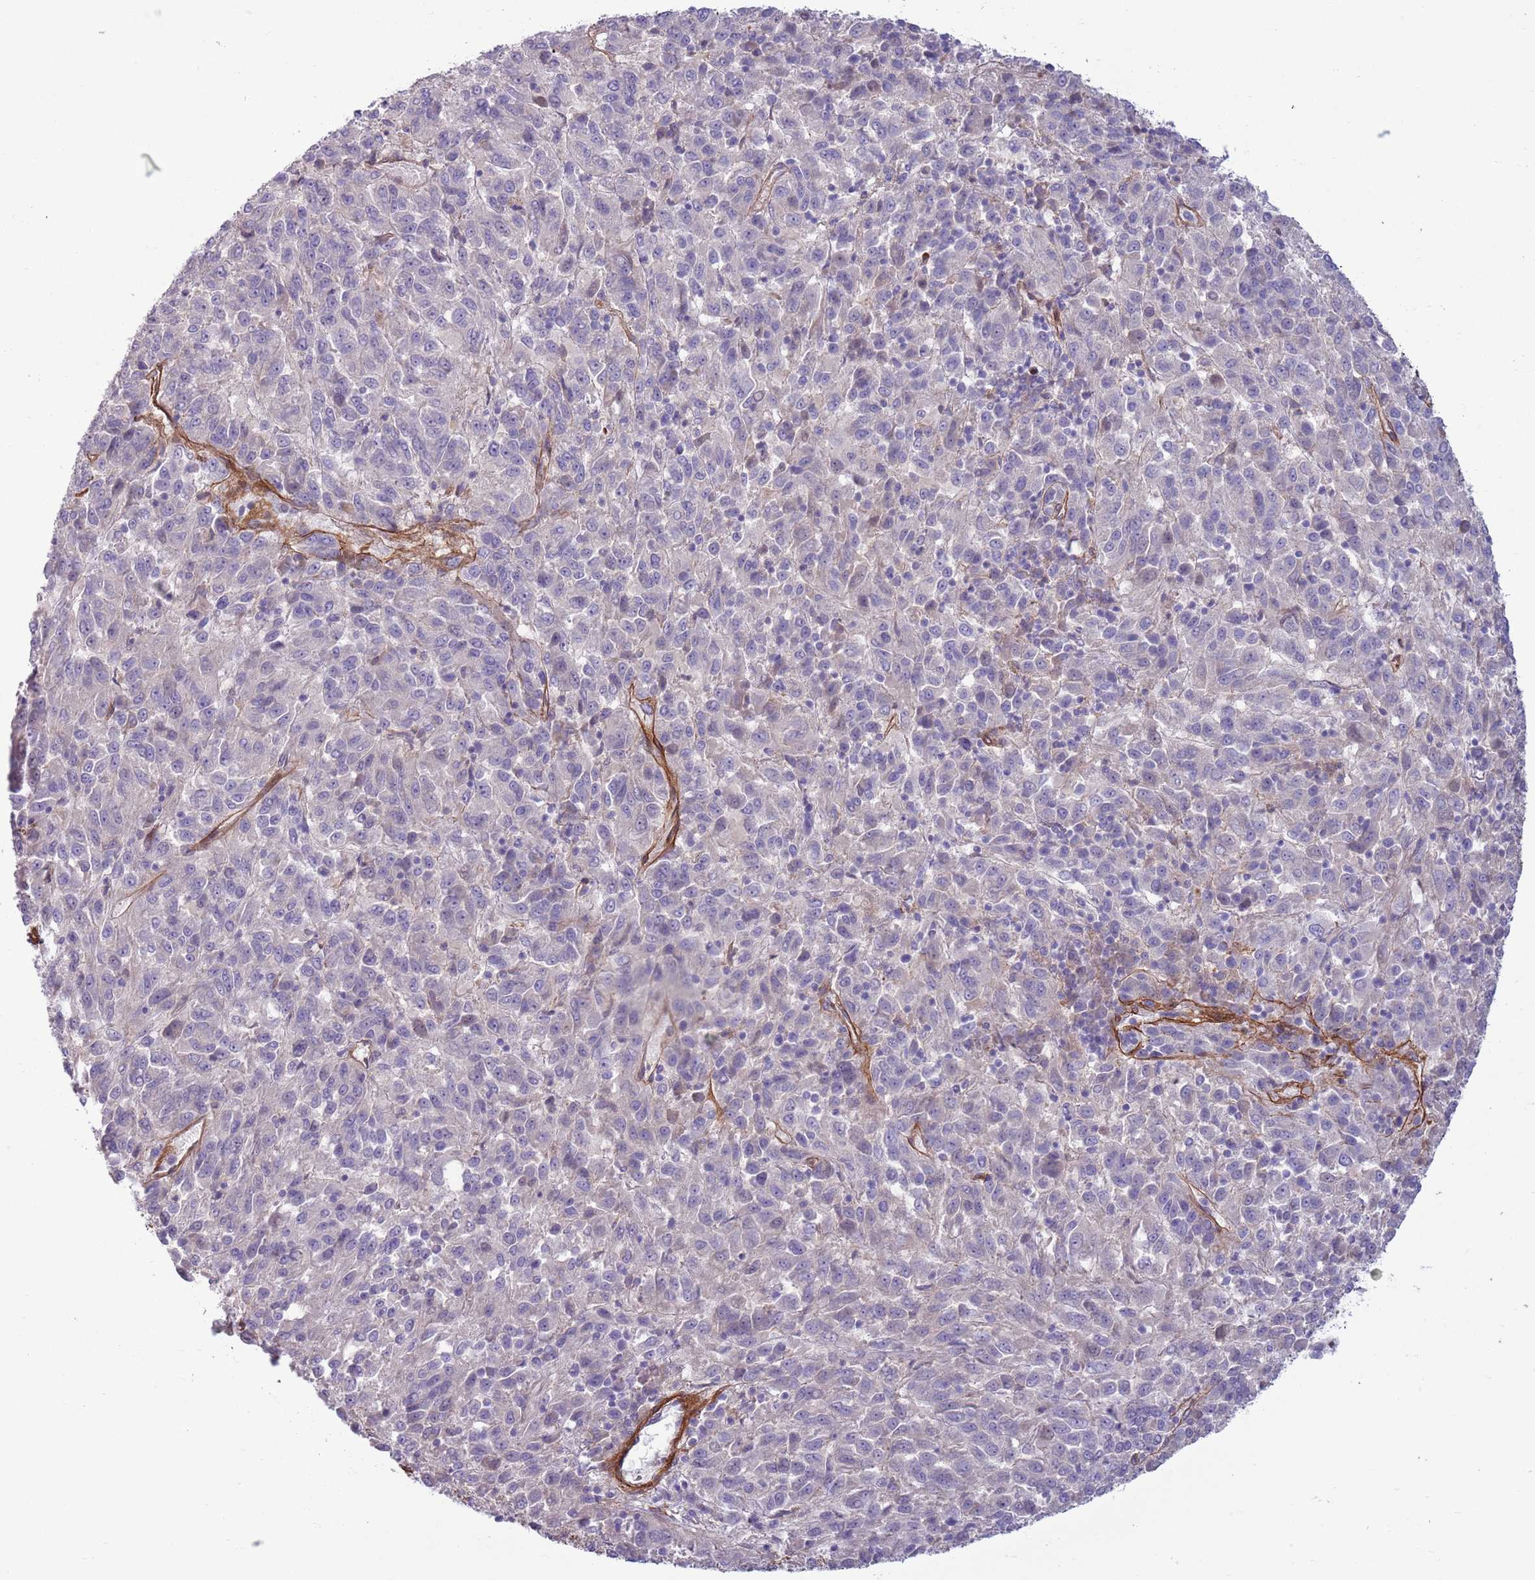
{"staining": {"intensity": "negative", "quantity": "none", "location": "none"}, "tissue": "melanoma", "cell_type": "Tumor cells", "image_type": "cancer", "snomed": [{"axis": "morphology", "description": "Malignant melanoma, Metastatic site"}, {"axis": "topography", "description": "Lung"}], "caption": "Tumor cells show no significant protein expression in malignant melanoma (metastatic site). The staining was performed using DAB to visualize the protein expression in brown, while the nuclei were stained in blue with hematoxylin (Magnification: 20x).", "gene": "TINAGL1", "patient": {"sex": "male", "age": 64}}